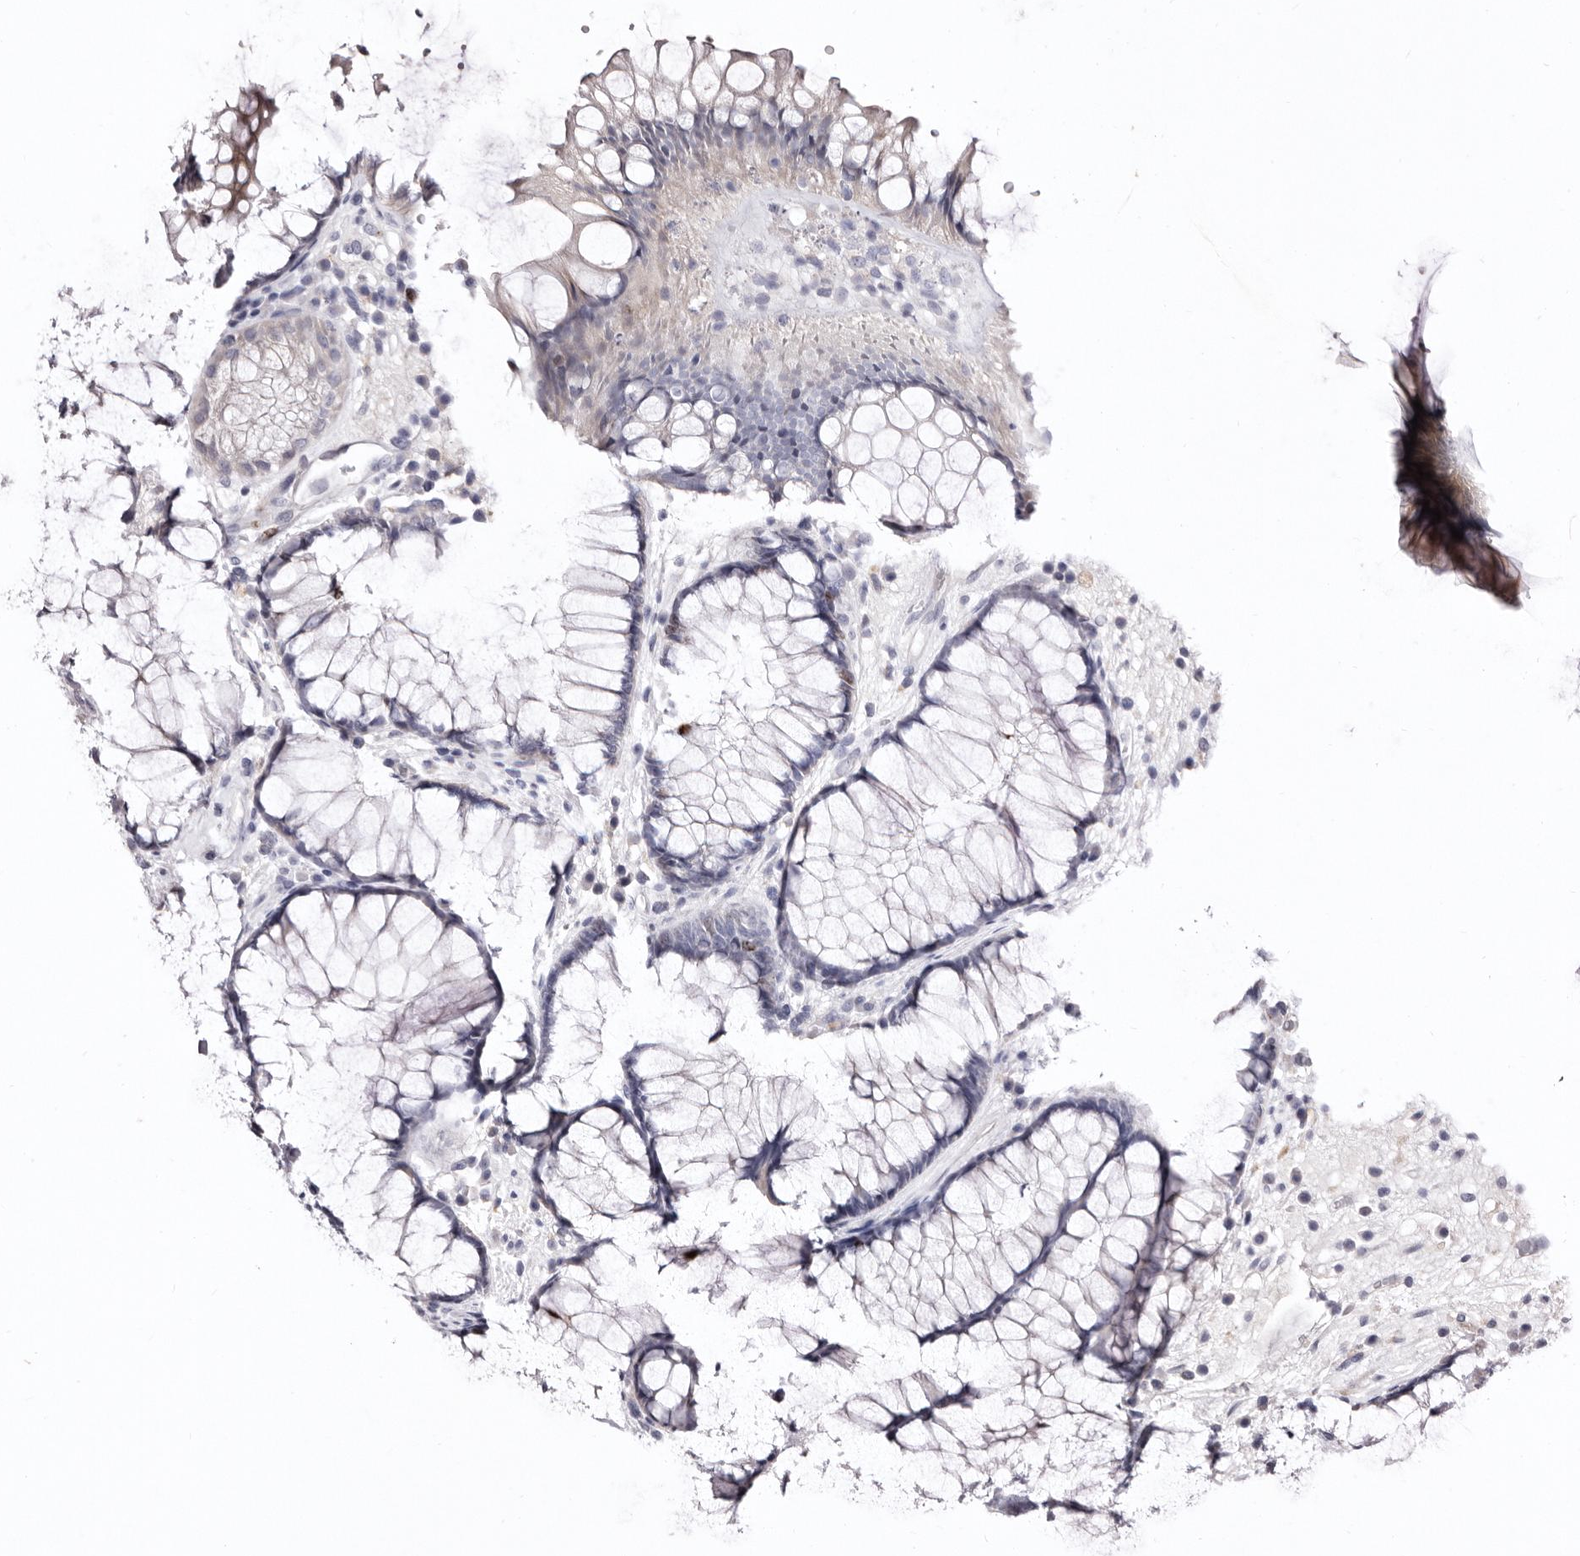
{"staining": {"intensity": "negative", "quantity": "none", "location": "none"}, "tissue": "rectum", "cell_type": "Glandular cells", "image_type": "normal", "snomed": [{"axis": "morphology", "description": "Normal tissue, NOS"}, {"axis": "topography", "description": "Rectum"}], "caption": "Immunohistochemical staining of unremarkable human rectum shows no significant positivity in glandular cells.", "gene": "CDCA8", "patient": {"sex": "male", "age": 51}}